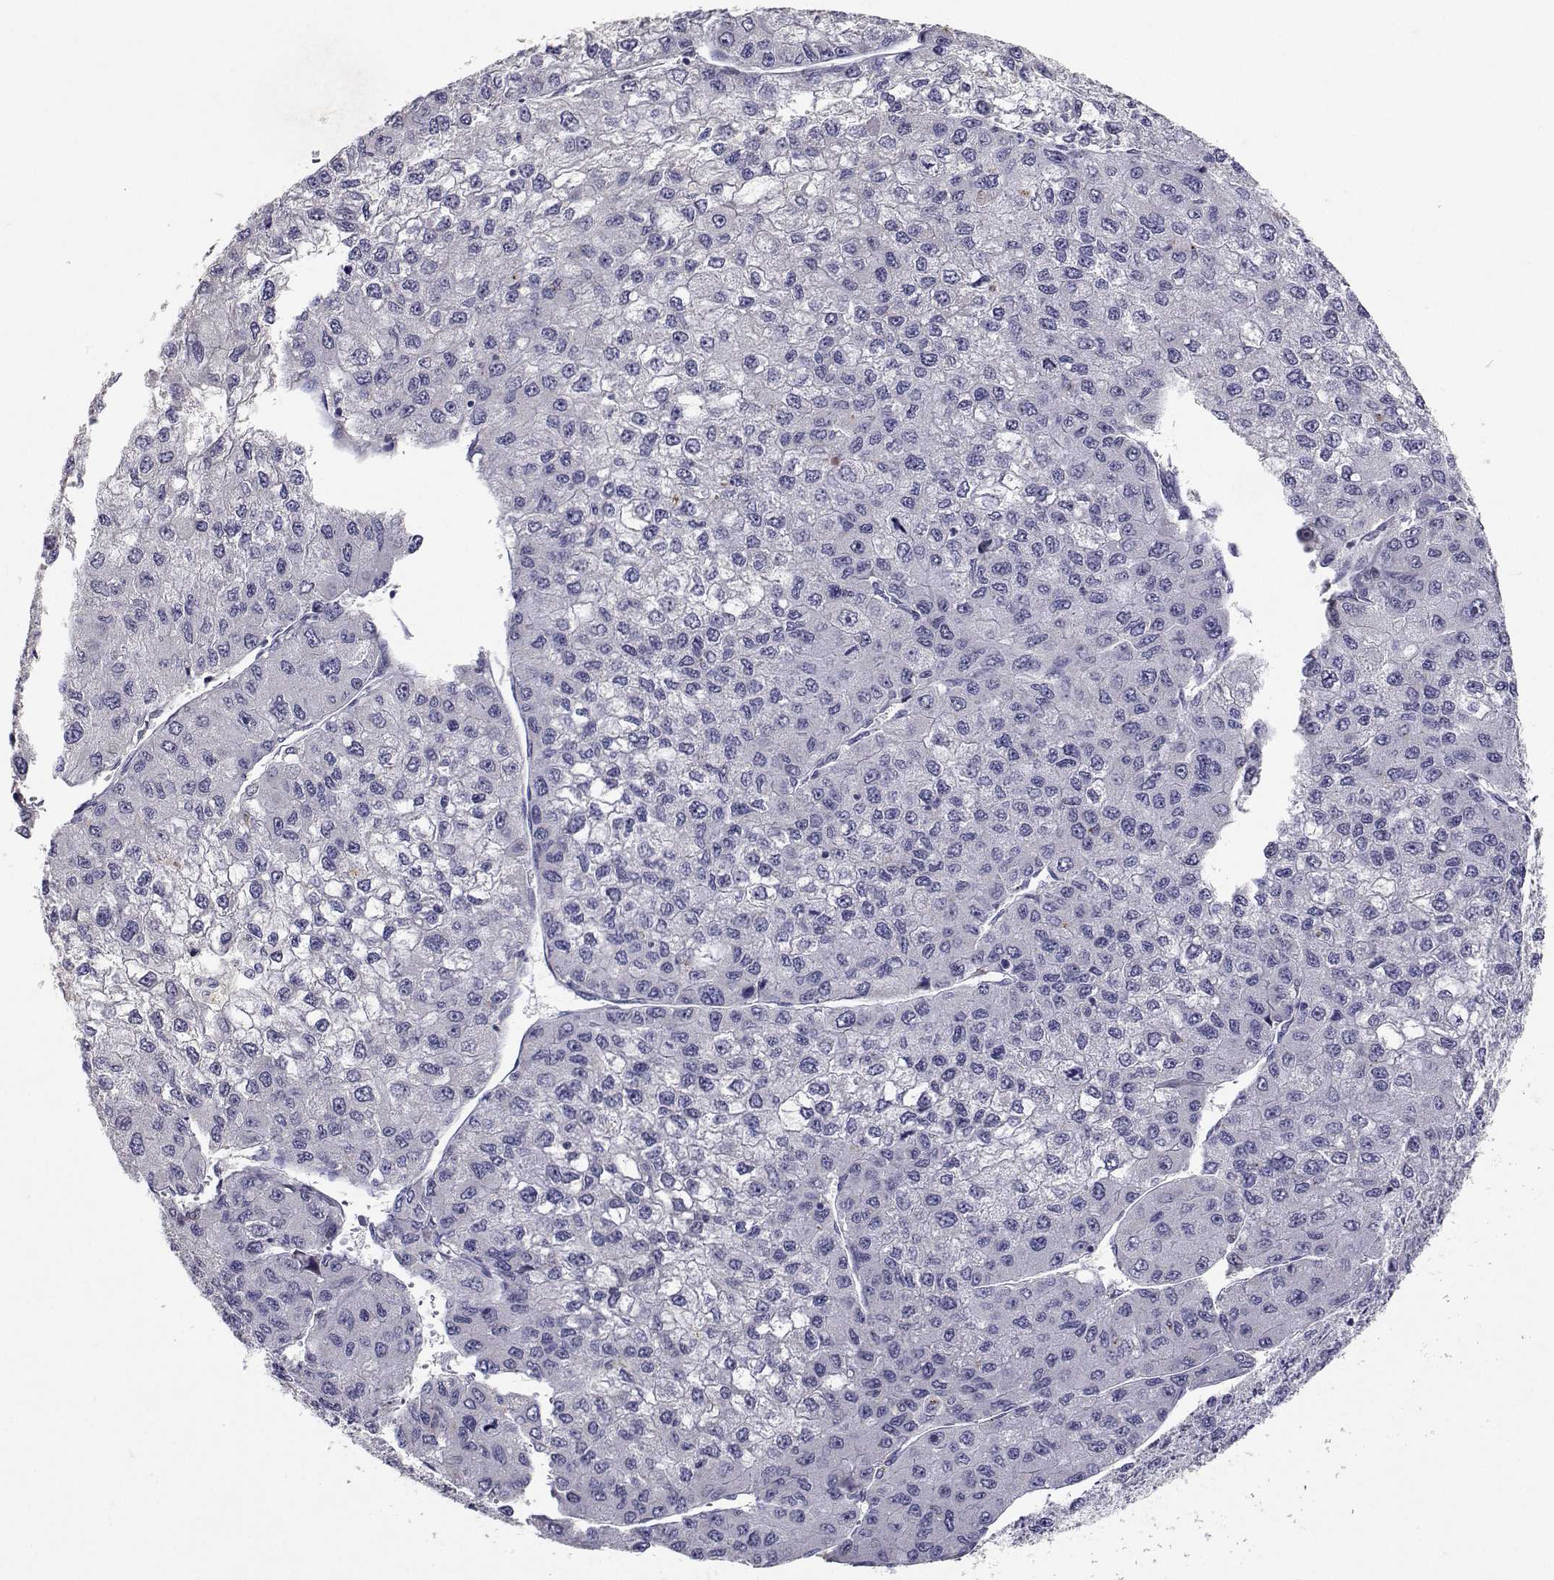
{"staining": {"intensity": "negative", "quantity": "none", "location": "none"}, "tissue": "liver cancer", "cell_type": "Tumor cells", "image_type": "cancer", "snomed": [{"axis": "morphology", "description": "Carcinoma, Hepatocellular, NOS"}, {"axis": "topography", "description": "Liver"}], "caption": "DAB immunohistochemical staining of liver cancer displays no significant expression in tumor cells. The staining was performed using DAB to visualize the protein expression in brown, while the nuclei were stained in blue with hematoxylin (Magnification: 20x).", "gene": "RBPJL", "patient": {"sex": "female", "age": 66}}